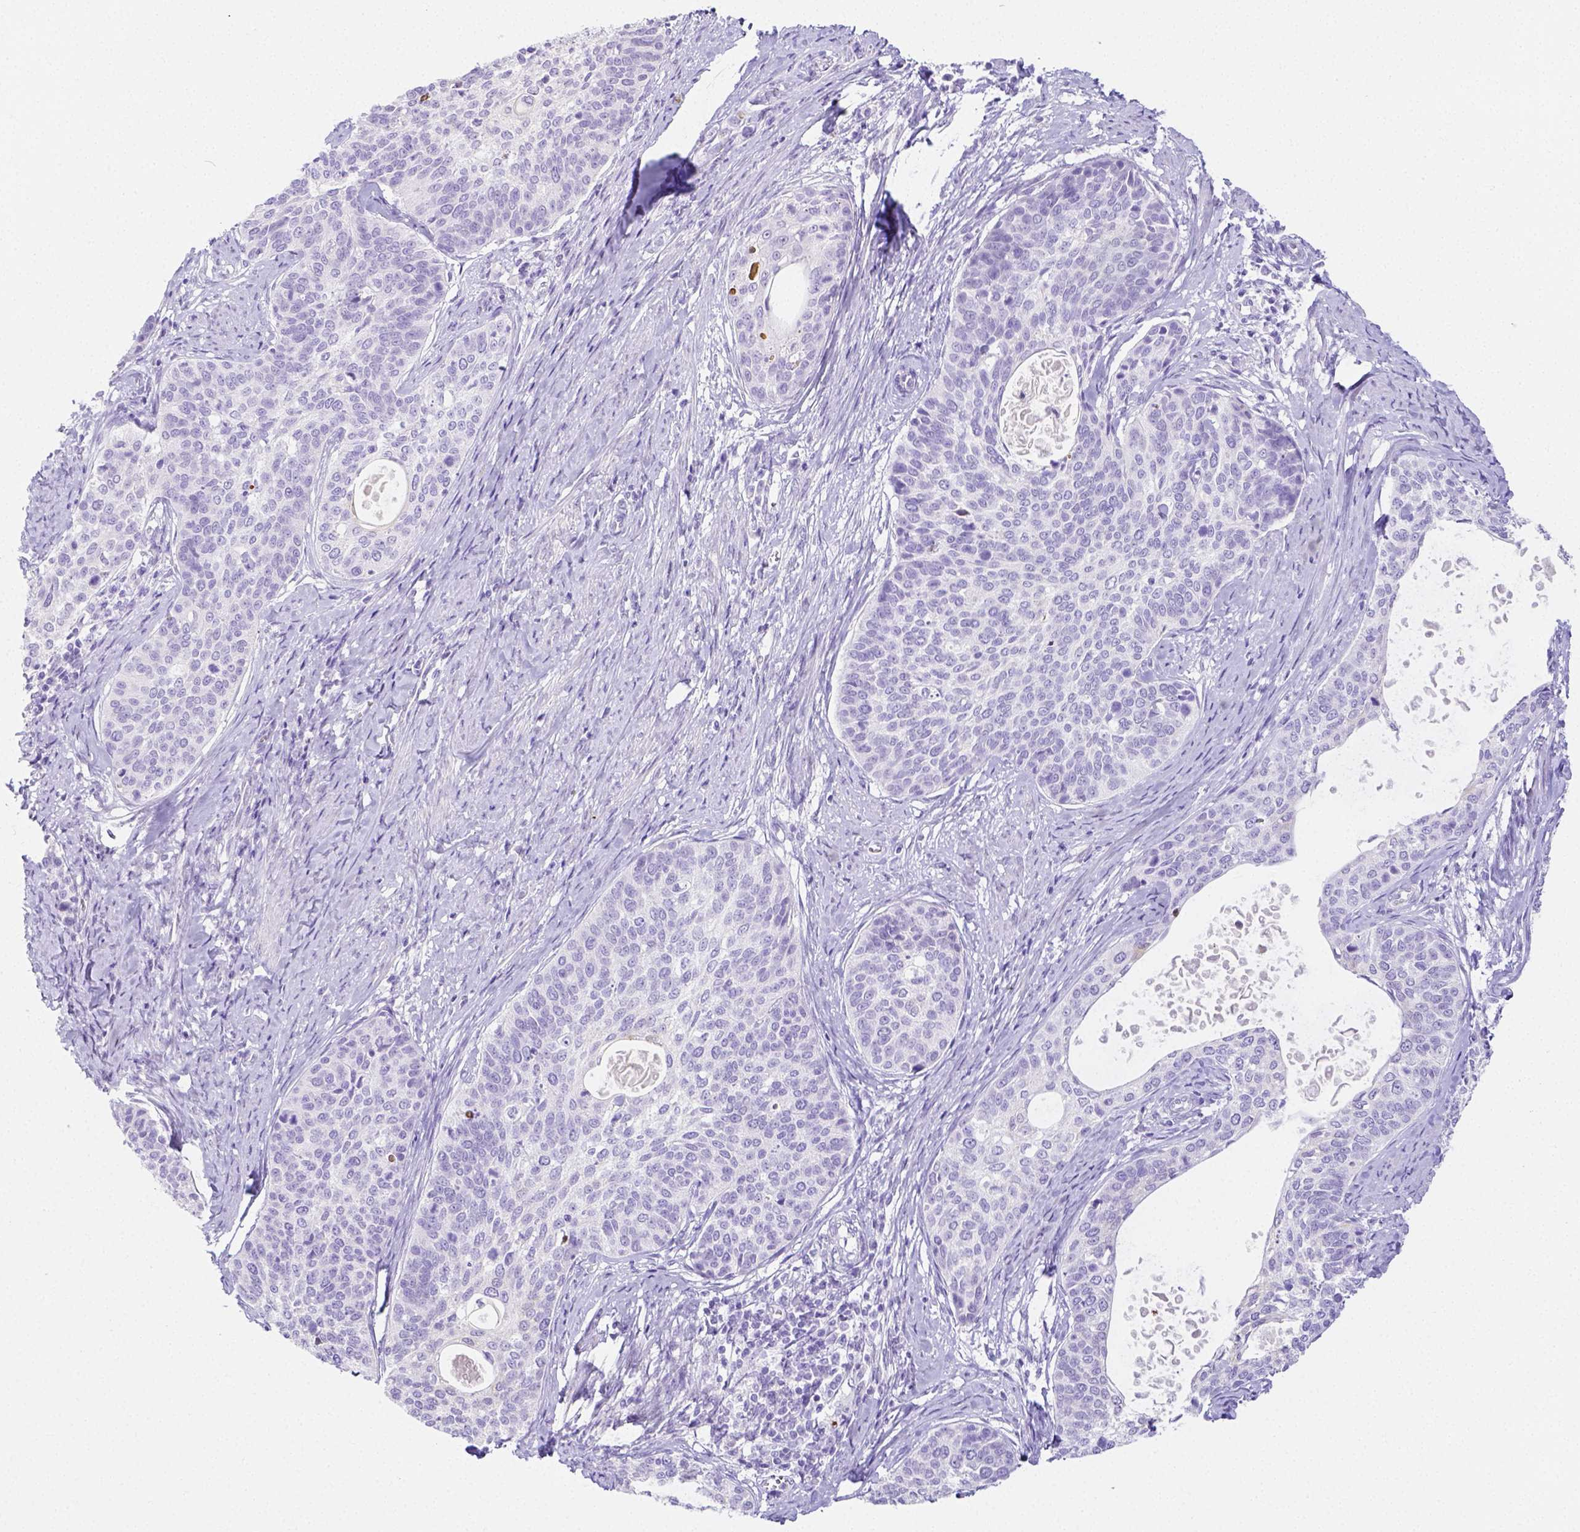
{"staining": {"intensity": "negative", "quantity": "none", "location": "none"}, "tissue": "cervical cancer", "cell_type": "Tumor cells", "image_type": "cancer", "snomed": [{"axis": "morphology", "description": "Squamous cell carcinoma, NOS"}, {"axis": "topography", "description": "Cervix"}], "caption": "This histopathology image is of cervical cancer stained with immunohistochemistry (IHC) to label a protein in brown with the nuclei are counter-stained blue. There is no positivity in tumor cells. (DAB (3,3'-diaminobenzidine) IHC, high magnification).", "gene": "ARHGAP36", "patient": {"sex": "female", "age": 69}}